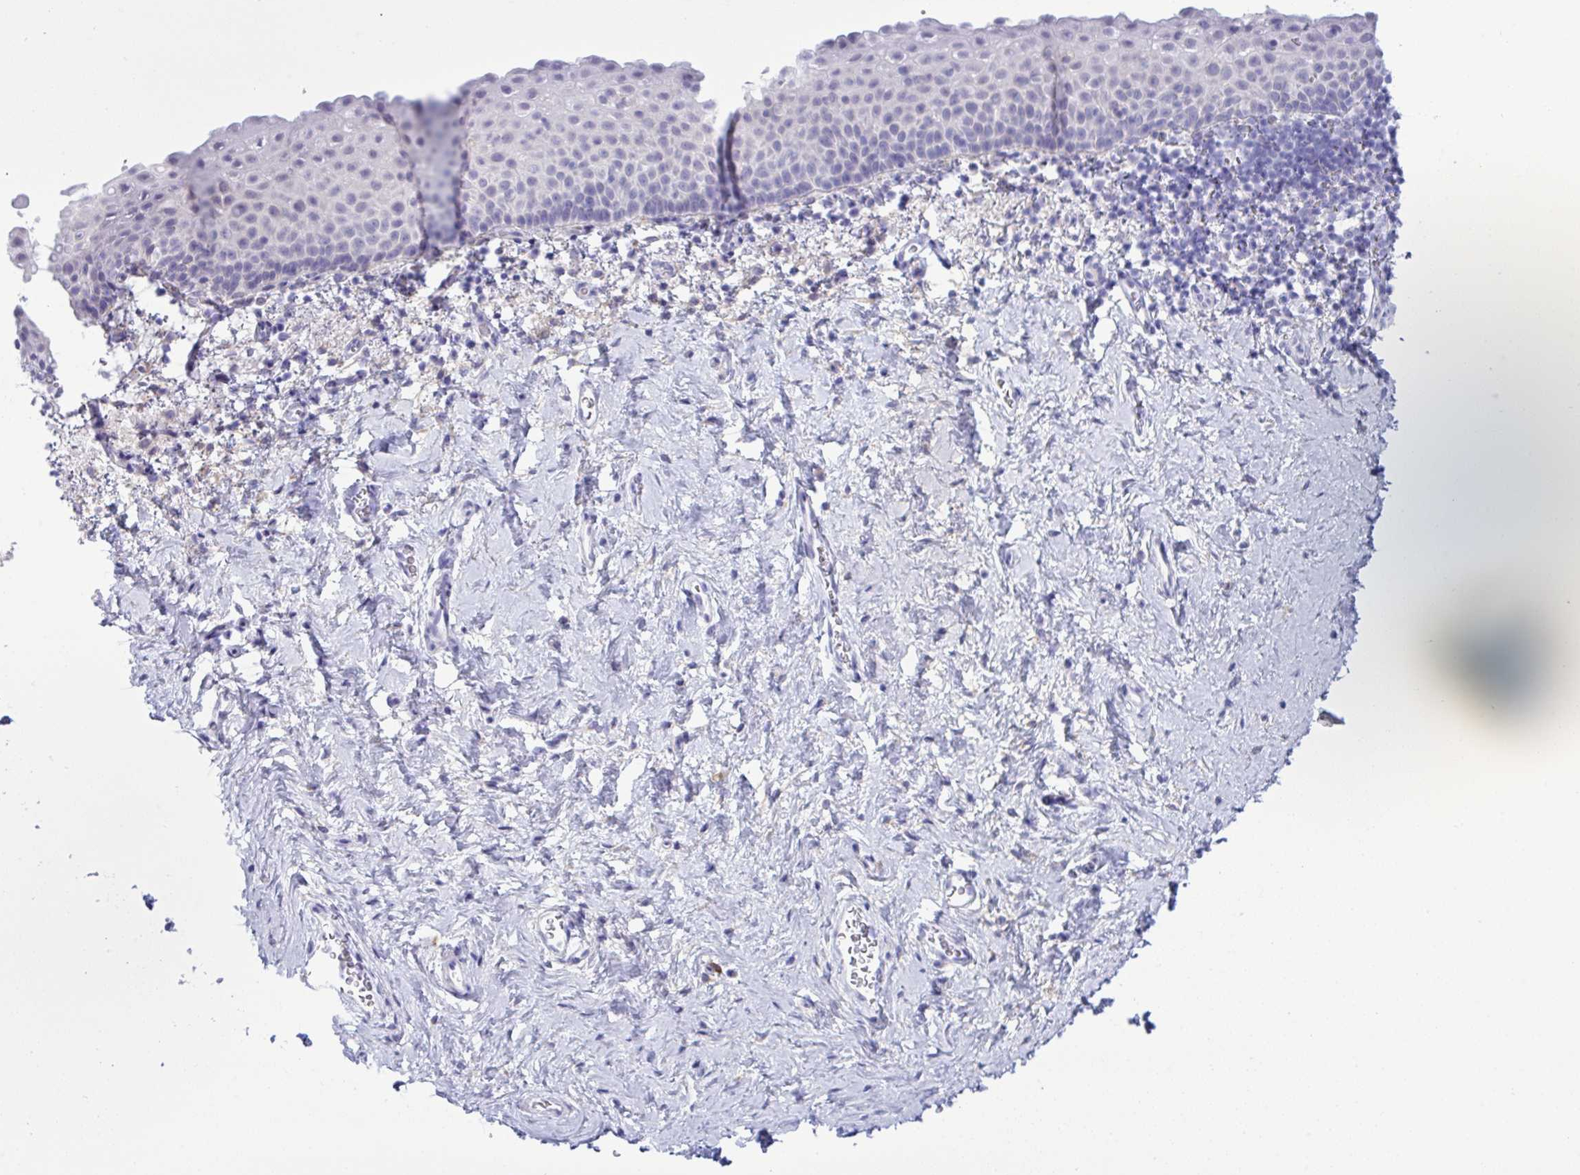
{"staining": {"intensity": "negative", "quantity": "none", "location": "none"}, "tissue": "vagina", "cell_type": "Squamous epithelial cells", "image_type": "normal", "snomed": [{"axis": "morphology", "description": "Normal tissue, NOS"}, {"axis": "topography", "description": "Vagina"}], "caption": "Human vagina stained for a protein using immunohistochemistry reveals no expression in squamous epithelial cells.", "gene": "SREBF1", "patient": {"sex": "female", "age": 61}}